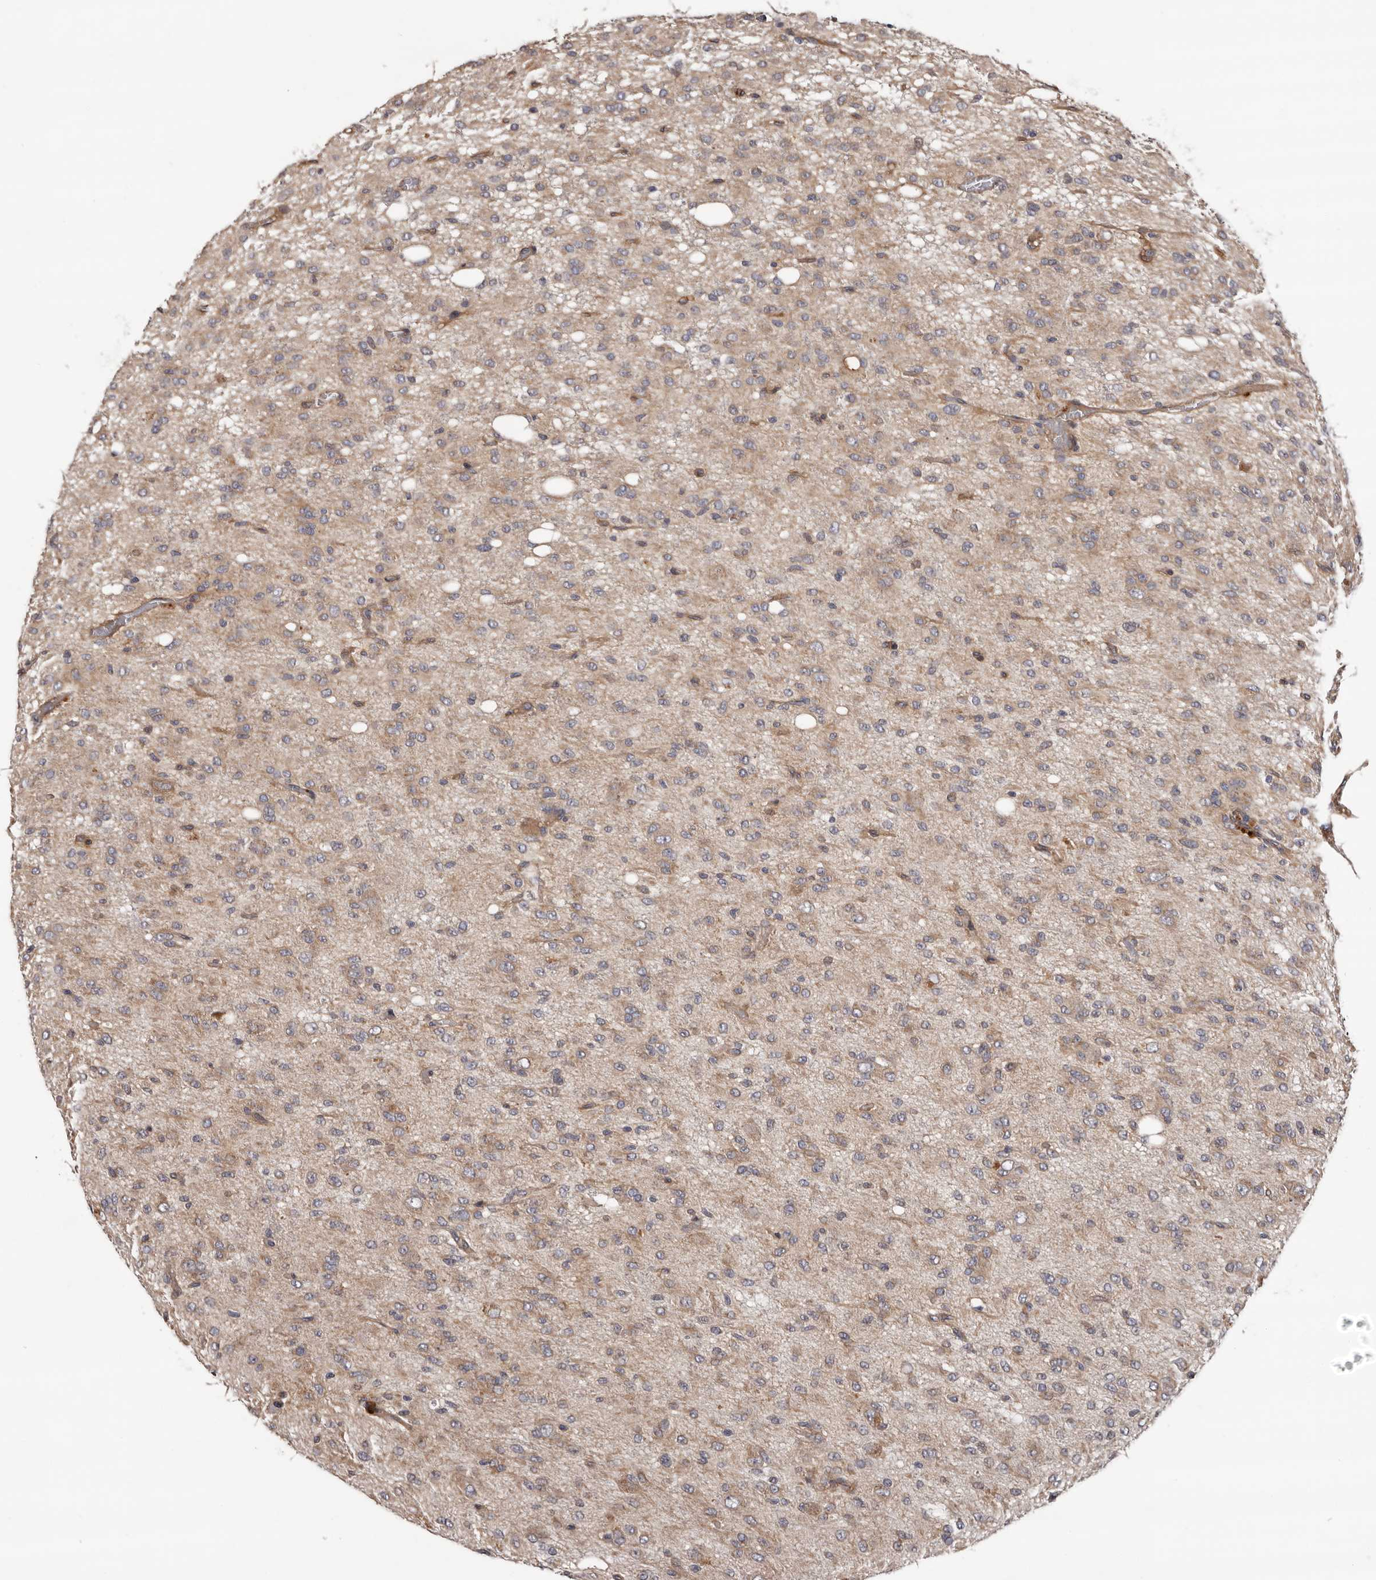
{"staining": {"intensity": "weak", "quantity": "25%-75%", "location": "cytoplasmic/membranous"}, "tissue": "glioma", "cell_type": "Tumor cells", "image_type": "cancer", "snomed": [{"axis": "morphology", "description": "Glioma, malignant, High grade"}, {"axis": "topography", "description": "Brain"}], "caption": "Tumor cells reveal low levels of weak cytoplasmic/membranous positivity in about 25%-75% of cells in human glioma. Nuclei are stained in blue.", "gene": "PRKD1", "patient": {"sex": "female", "age": 59}}